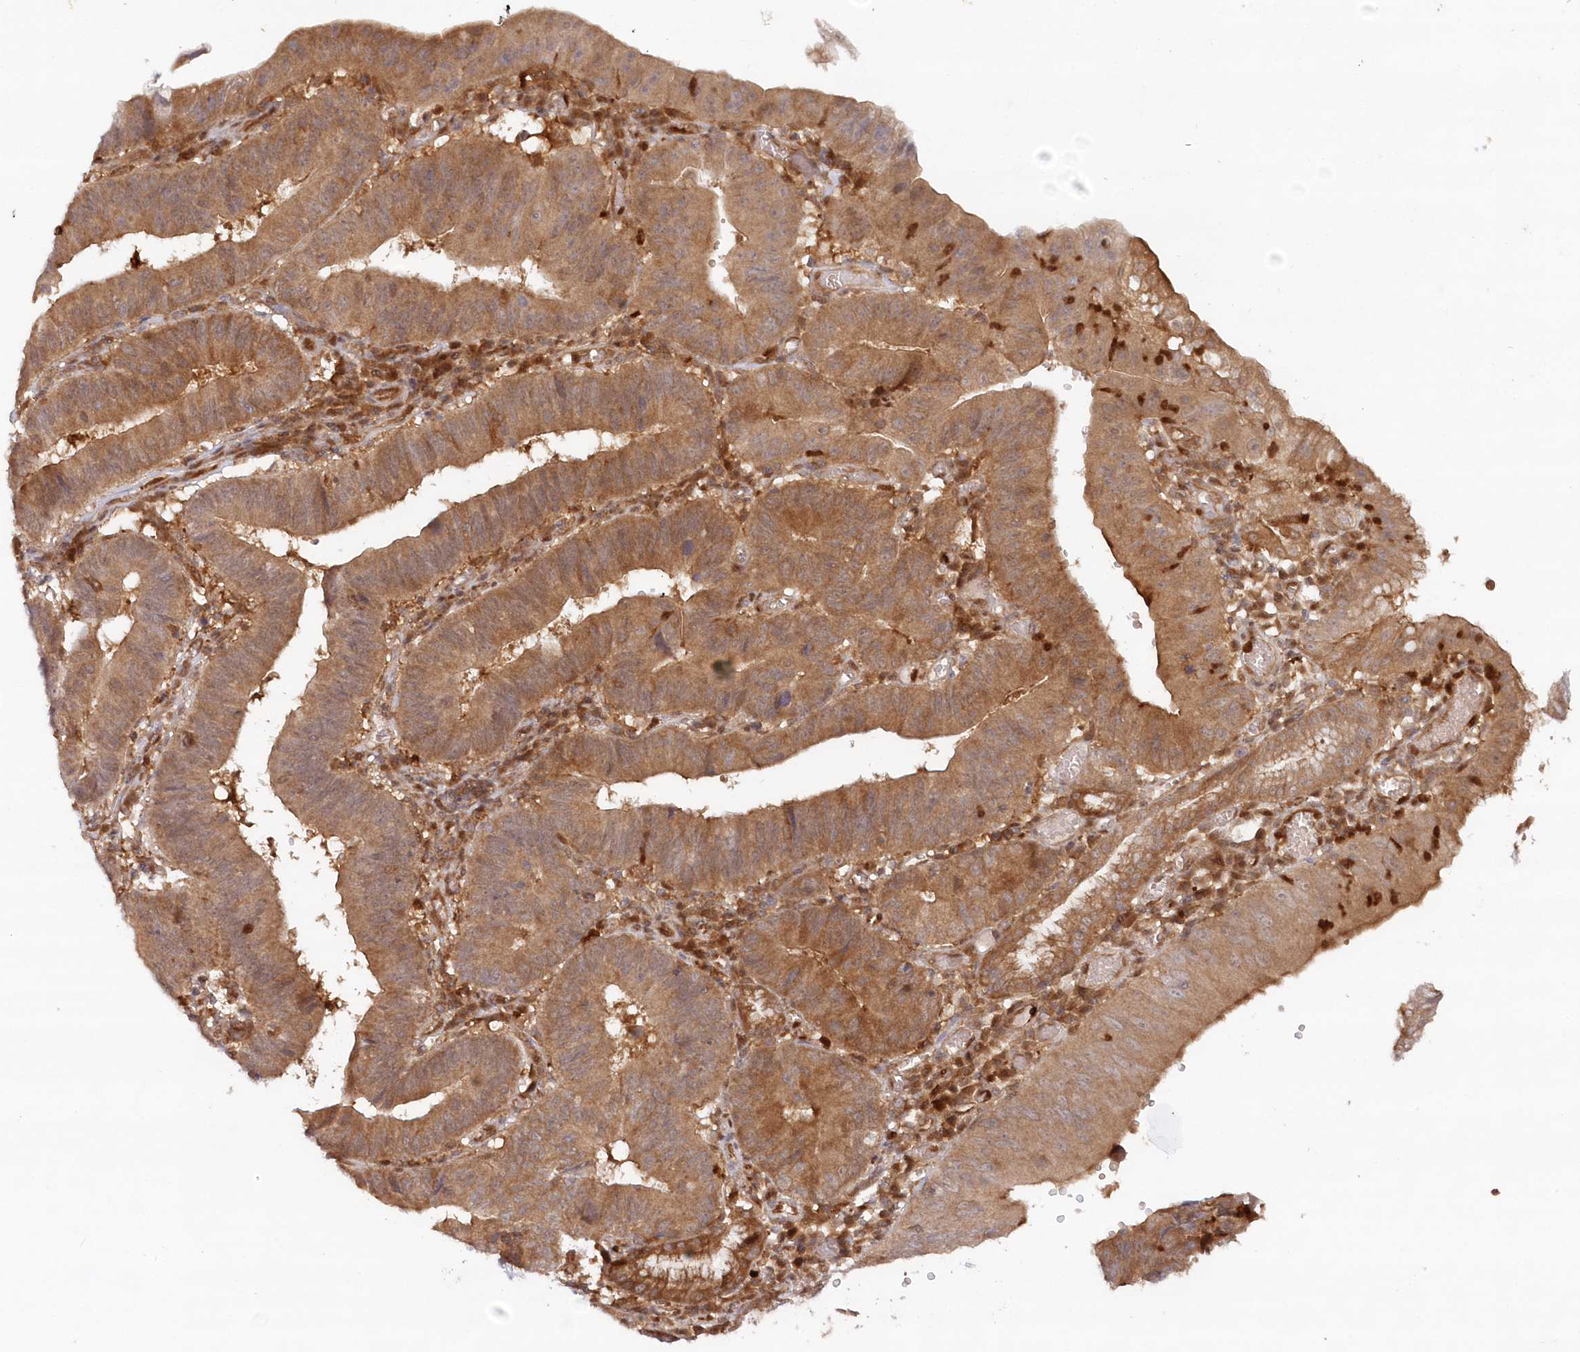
{"staining": {"intensity": "moderate", "quantity": ">75%", "location": "cytoplasmic/membranous"}, "tissue": "stomach cancer", "cell_type": "Tumor cells", "image_type": "cancer", "snomed": [{"axis": "morphology", "description": "Adenocarcinoma, NOS"}, {"axis": "topography", "description": "Stomach"}], "caption": "Human stomach adenocarcinoma stained with a protein marker exhibits moderate staining in tumor cells.", "gene": "GBE1", "patient": {"sex": "male", "age": 59}}